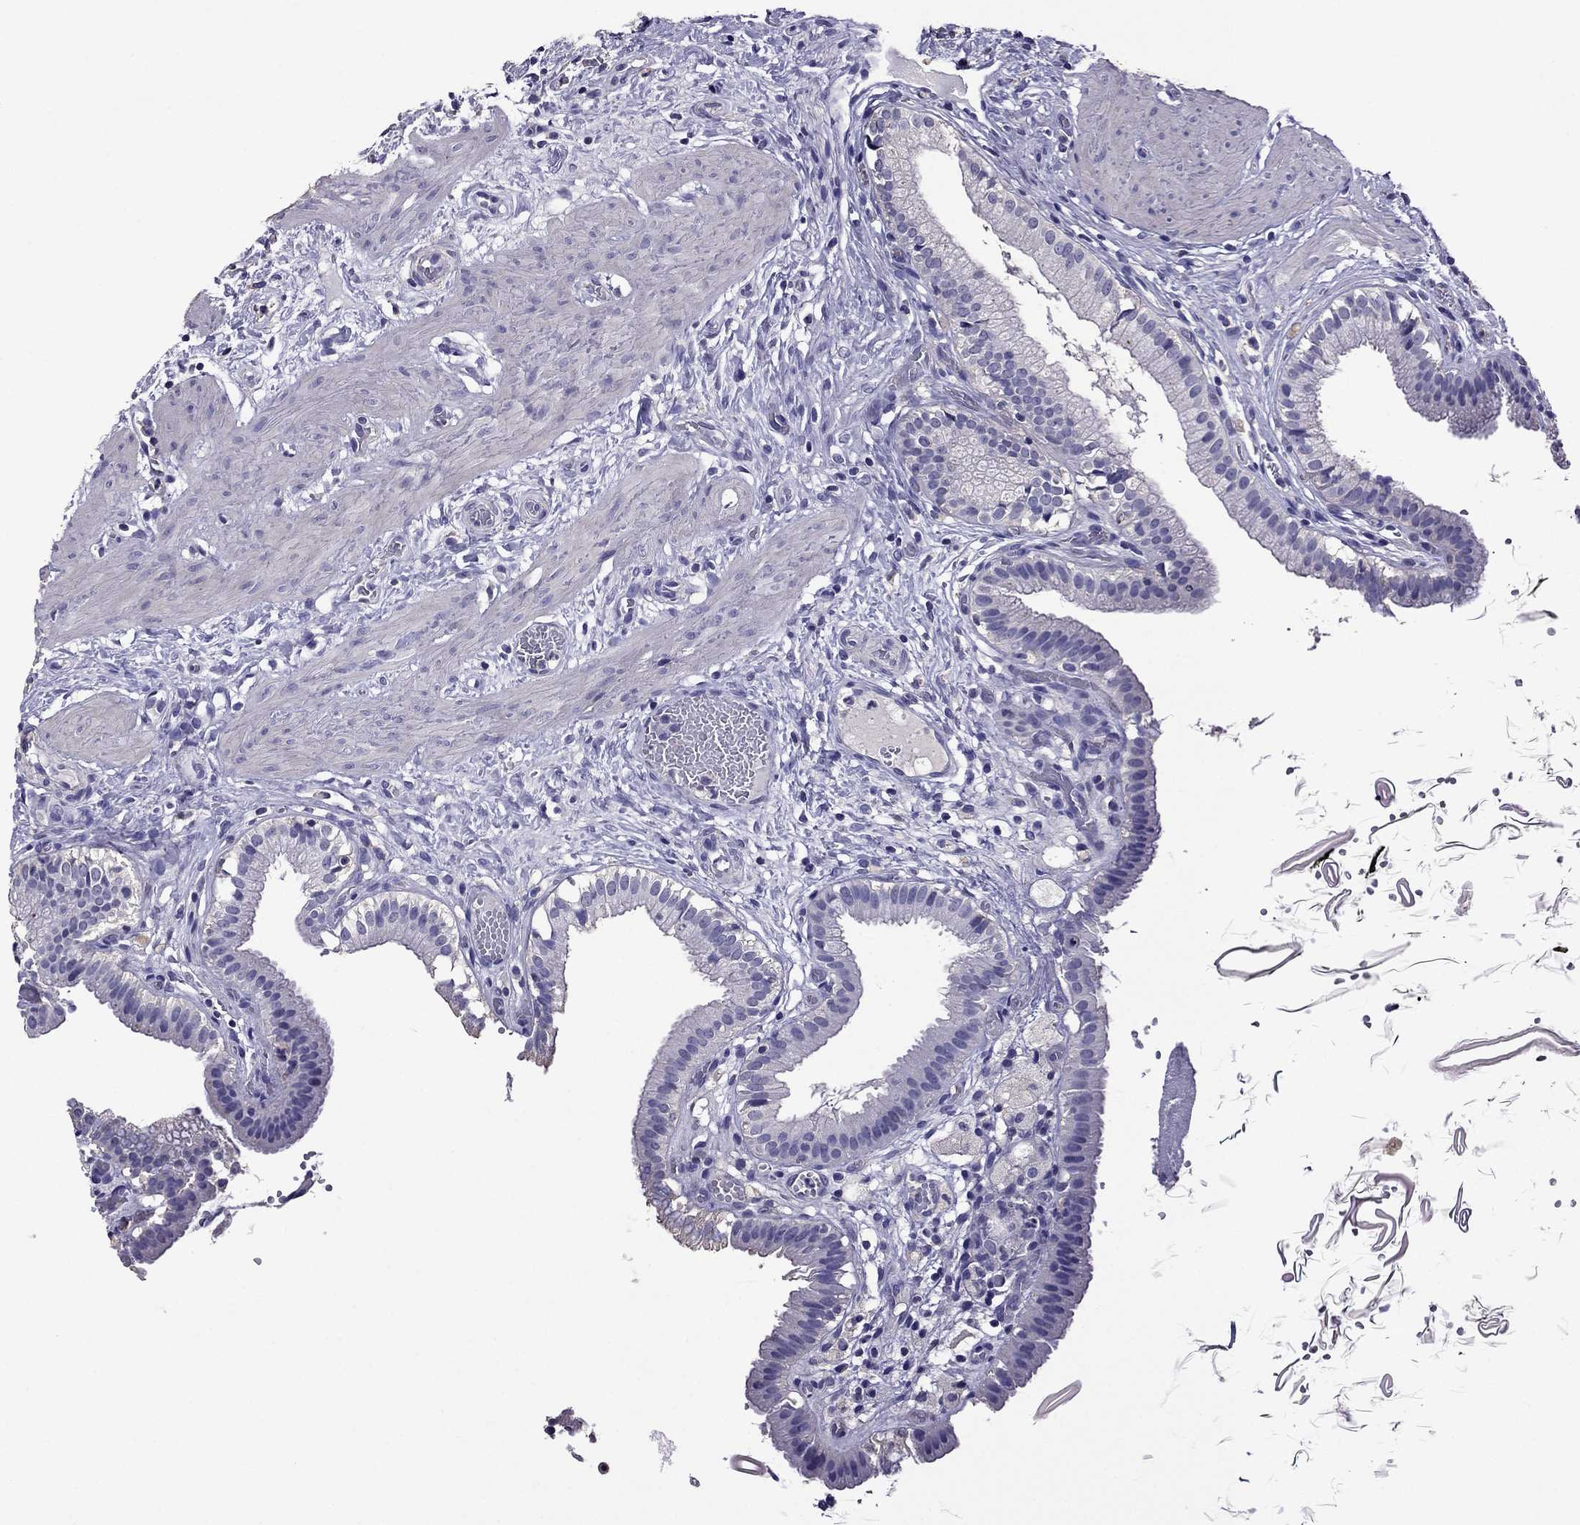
{"staining": {"intensity": "negative", "quantity": "none", "location": "none"}, "tissue": "gallbladder", "cell_type": "Glandular cells", "image_type": "normal", "snomed": [{"axis": "morphology", "description": "Normal tissue, NOS"}, {"axis": "topography", "description": "Gallbladder"}], "caption": "Glandular cells are negative for protein expression in unremarkable human gallbladder.", "gene": "NKX3", "patient": {"sex": "female", "age": 24}}